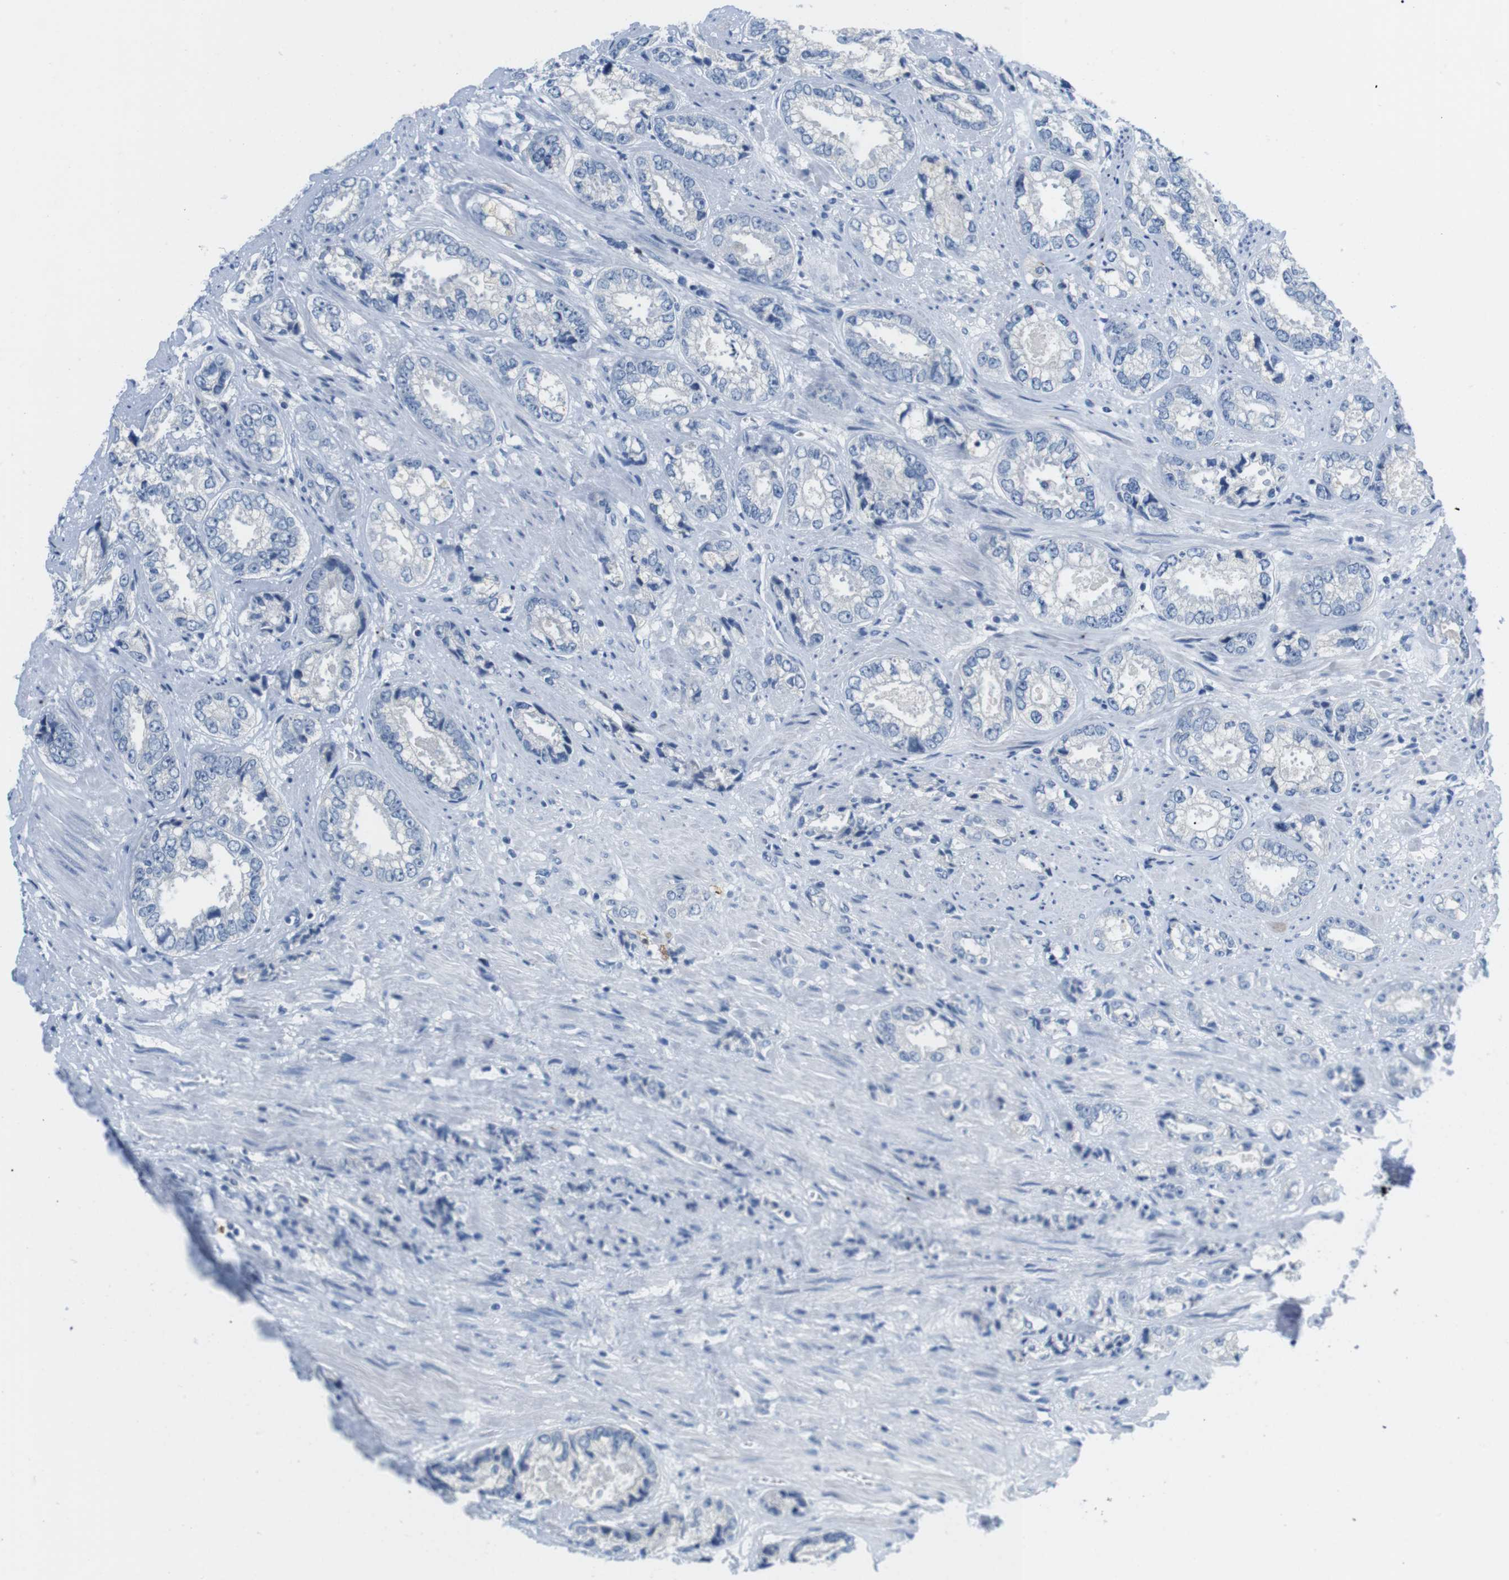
{"staining": {"intensity": "negative", "quantity": "none", "location": "none"}, "tissue": "prostate cancer", "cell_type": "Tumor cells", "image_type": "cancer", "snomed": [{"axis": "morphology", "description": "Adenocarcinoma, High grade"}, {"axis": "topography", "description": "Prostate"}], "caption": "A high-resolution histopathology image shows immunohistochemistry staining of prostate cancer (high-grade adenocarcinoma), which shows no significant expression in tumor cells. (Stains: DAB immunohistochemistry with hematoxylin counter stain, Microscopy: brightfield microscopy at high magnification).", "gene": "TNFRSF4", "patient": {"sex": "male", "age": 61}}